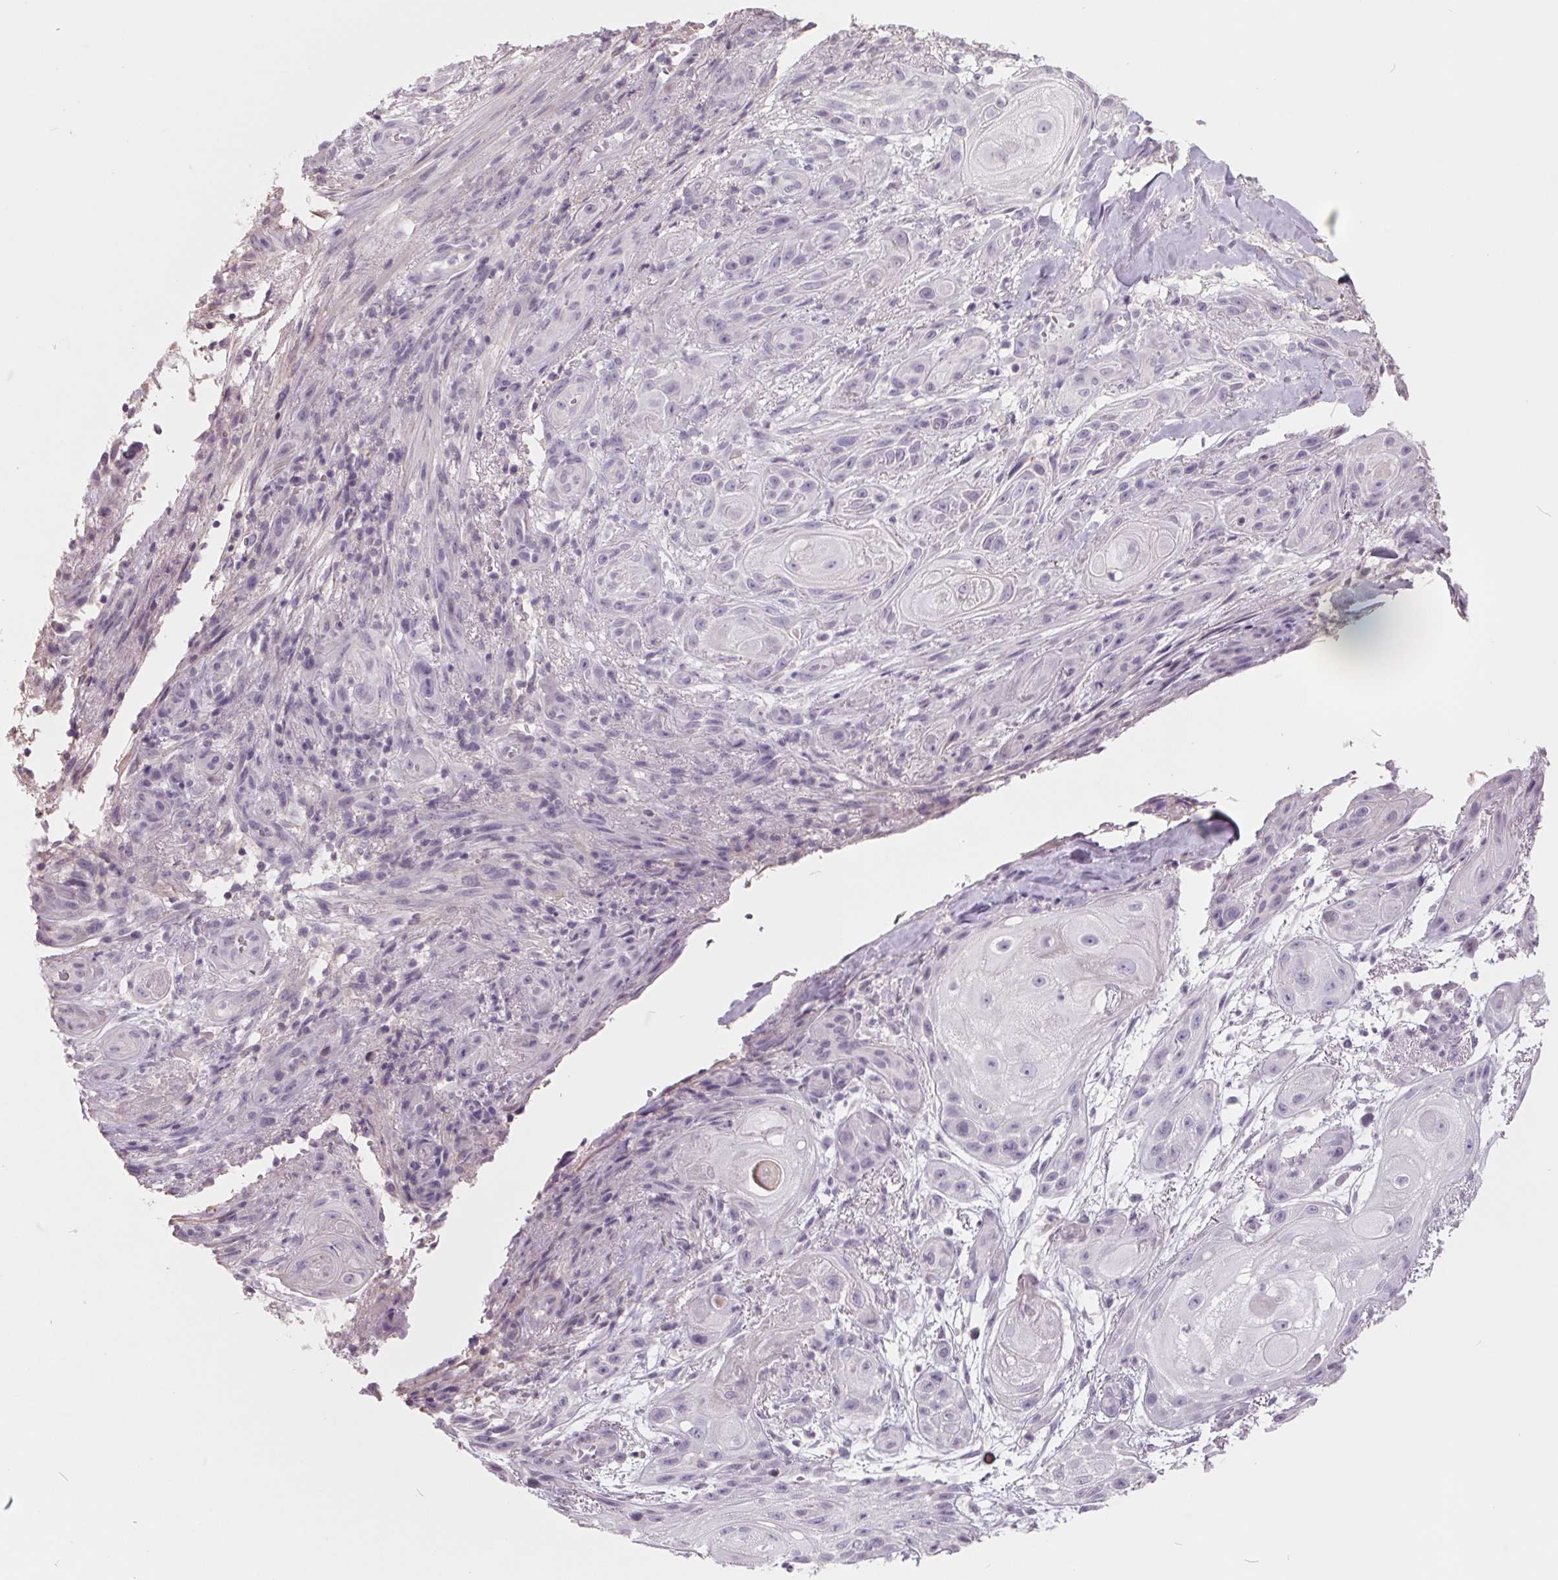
{"staining": {"intensity": "negative", "quantity": "none", "location": "none"}, "tissue": "skin cancer", "cell_type": "Tumor cells", "image_type": "cancer", "snomed": [{"axis": "morphology", "description": "Squamous cell carcinoma, NOS"}, {"axis": "topography", "description": "Skin"}], "caption": "Immunohistochemistry (IHC) of human skin cancer reveals no positivity in tumor cells.", "gene": "FTCD", "patient": {"sex": "male", "age": 62}}